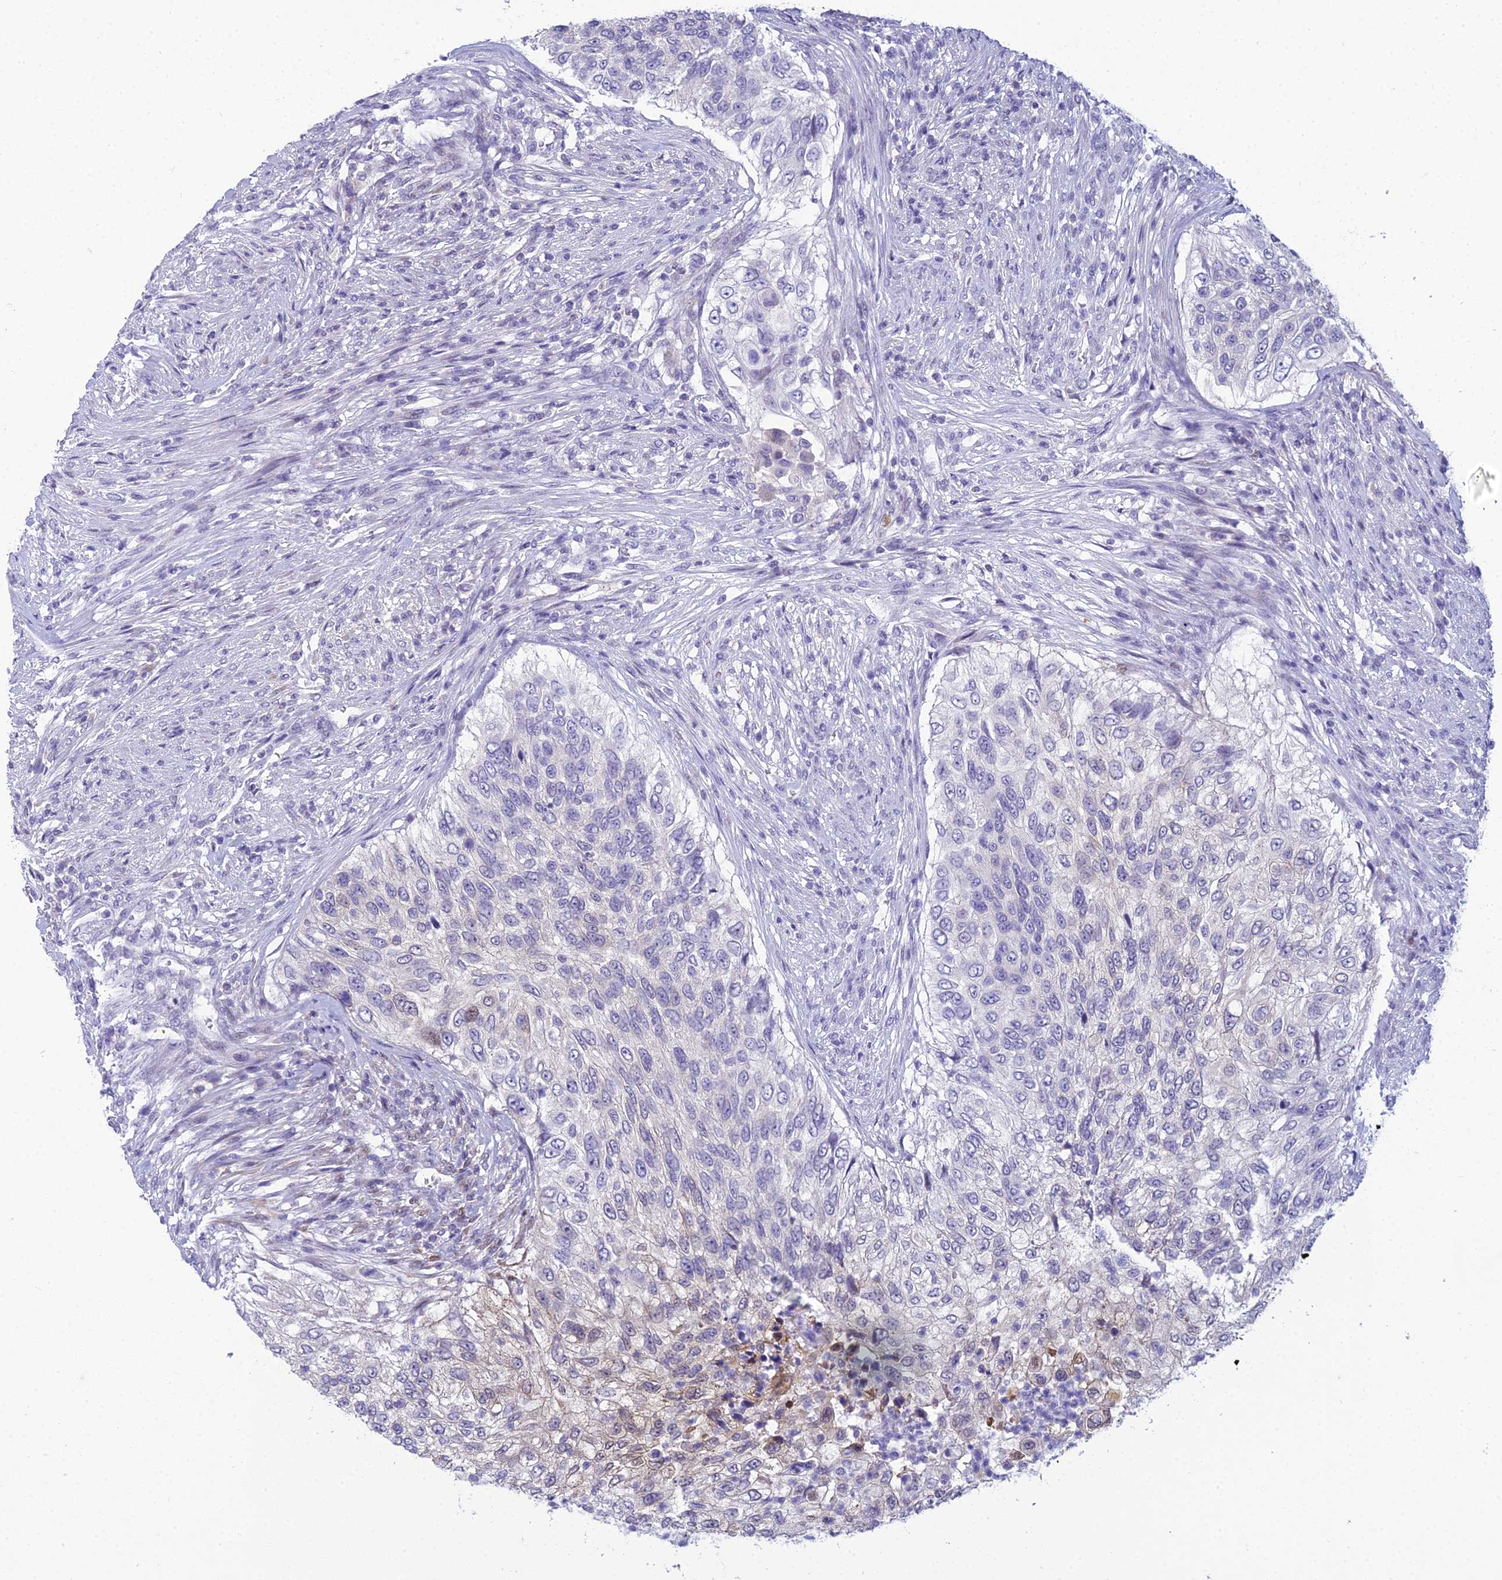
{"staining": {"intensity": "negative", "quantity": "none", "location": "none"}, "tissue": "urothelial cancer", "cell_type": "Tumor cells", "image_type": "cancer", "snomed": [{"axis": "morphology", "description": "Urothelial carcinoma, High grade"}, {"axis": "topography", "description": "Urinary bladder"}], "caption": "Immunohistochemical staining of urothelial cancer reveals no significant expression in tumor cells. The staining was performed using DAB (3,3'-diaminobenzidine) to visualize the protein expression in brown, while the nuclei were stained in blue with hematoxylin (Magnification: 20x).", "gene": "ZMIZ1", "patient": {"sex": "female", "age": 60}}